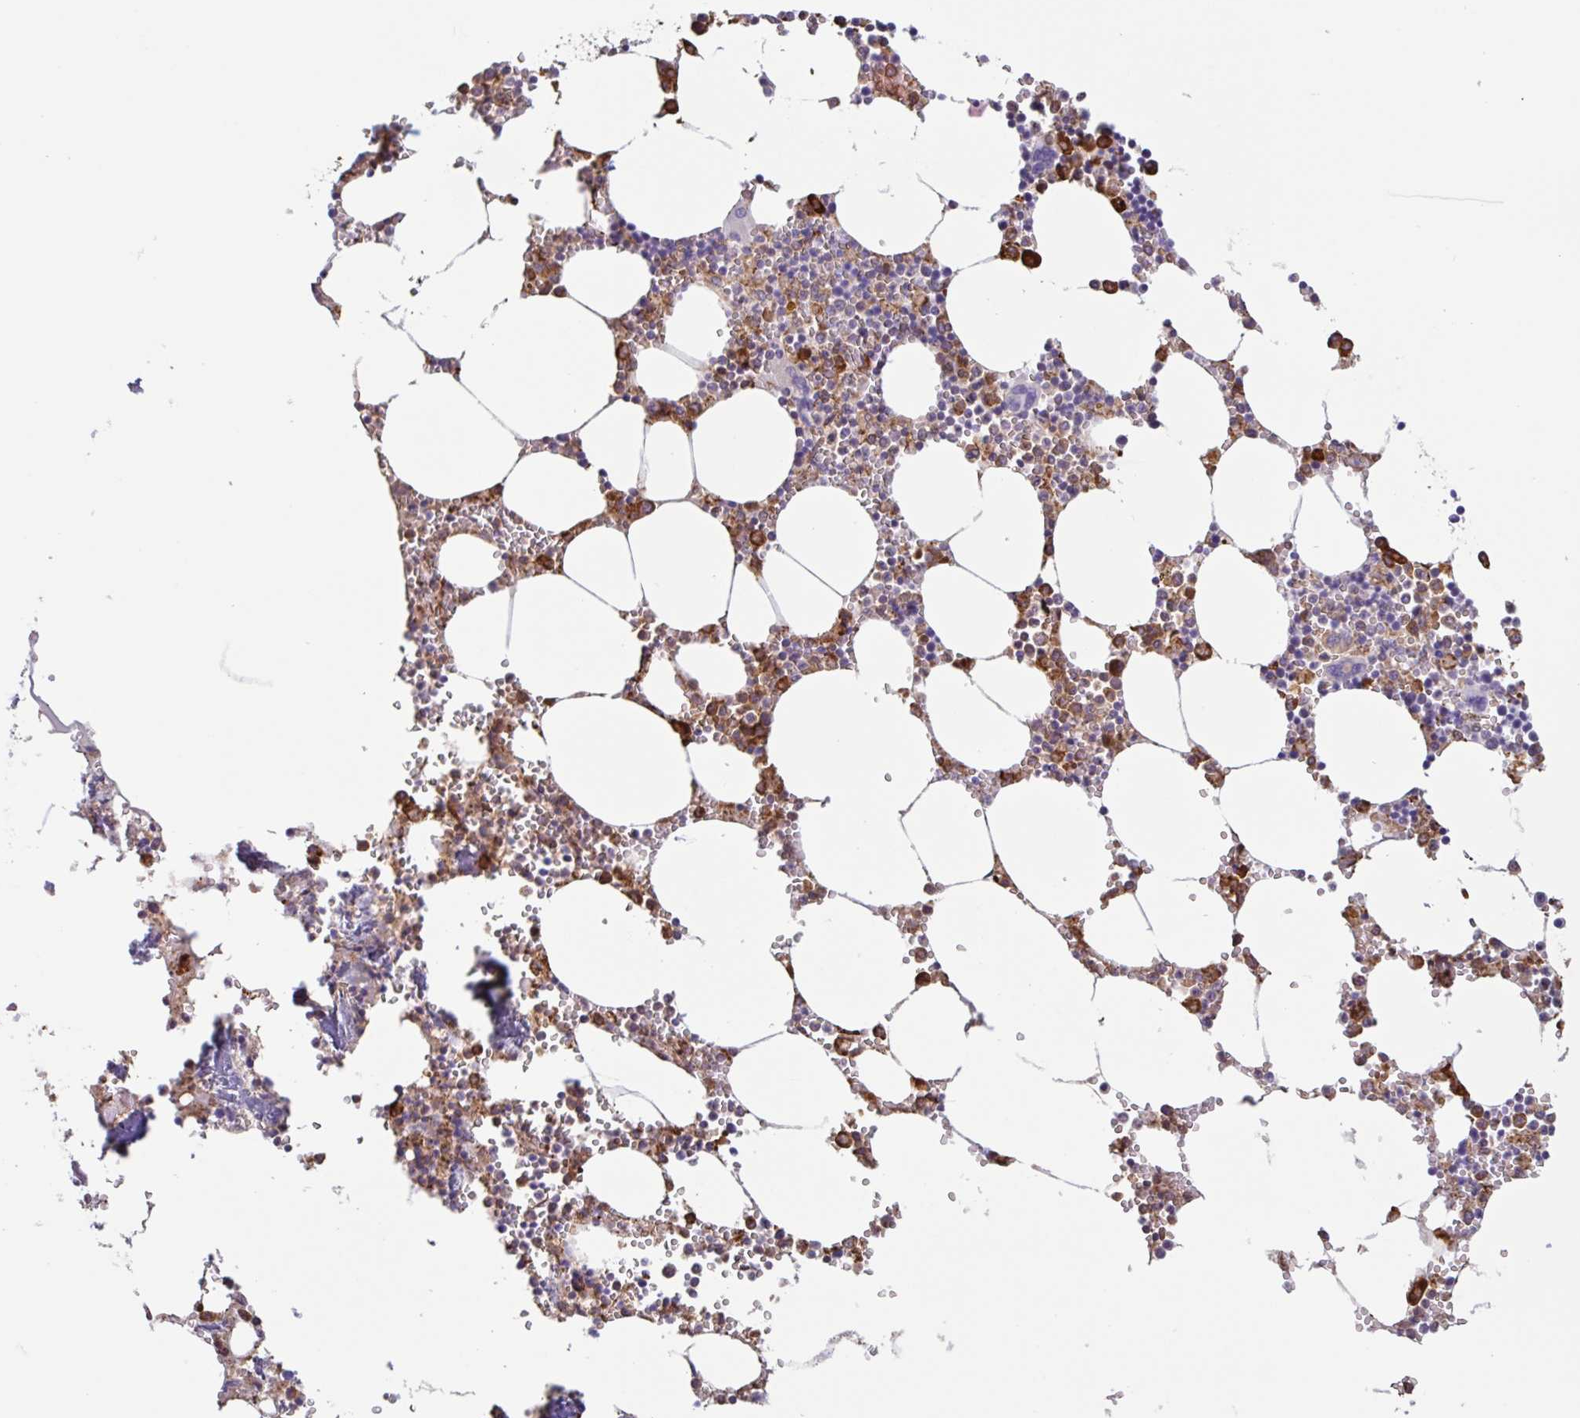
{"staining": {"intensity": "strong", "quantity": "25%-75%", "location": "cytoplasmic/membranous"}, "tissue": "bone marrow", "cell_type": "Hematopoietic cells", "image_type": "normal", "snomed": [{"axis": "morphology", "description": "Normal tissue, NOS"}, {"axis": "topography", "description": "Bone marrow"}], "caption": "A high-resolution histopathology image shows IHC staining of unremarkable bone marrow, which displays strong cytoplasmic/membranous expression in approximately 25%-75% of hematopoietic cells.", "gene": "DOK4", "patient": {"sex": "male", "age": 54}}